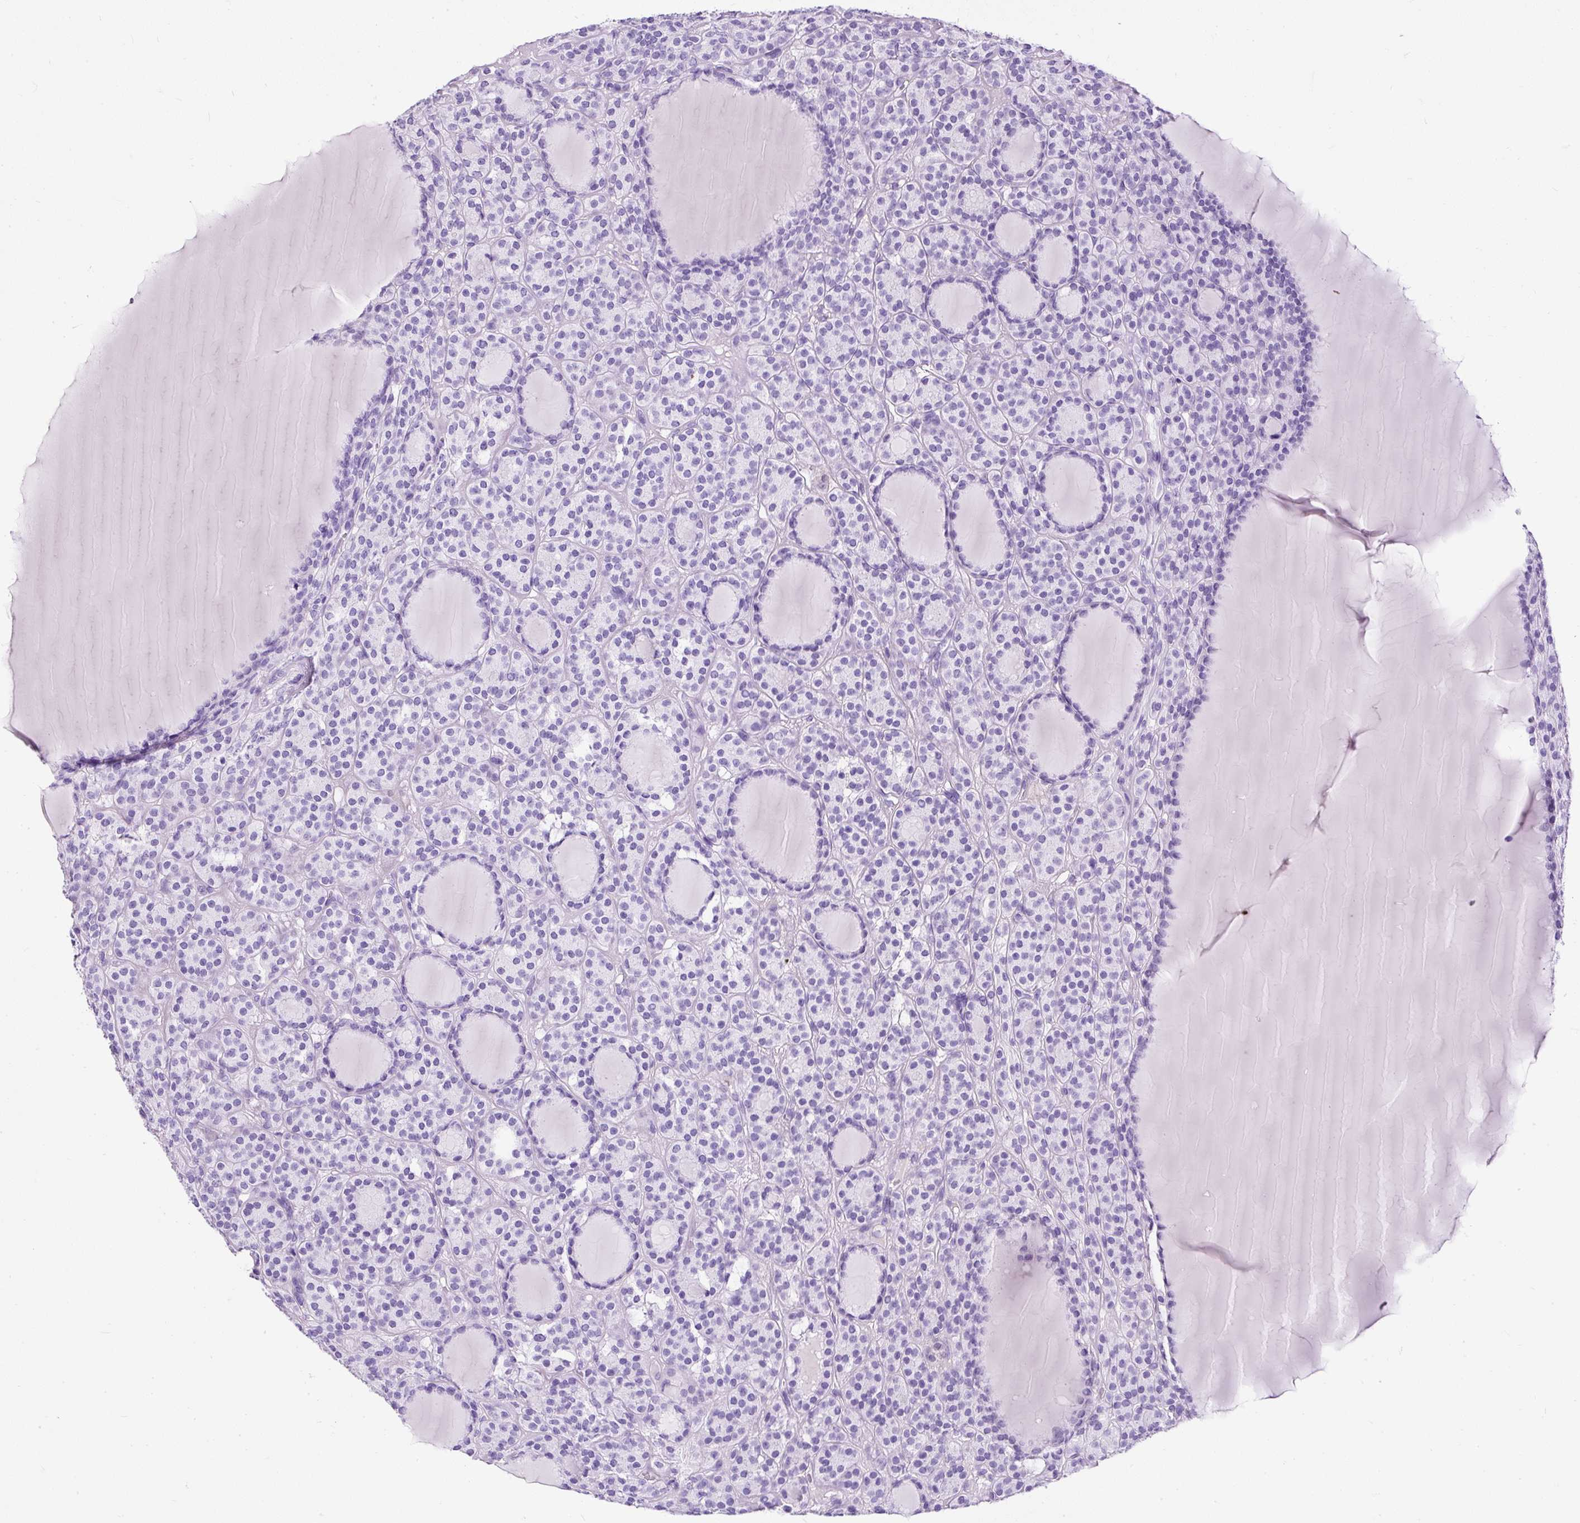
{"staining": {"intensity": "negative", "quantity": "none", "location": "none"}, "tissue": "thyroid cancer", "cell_type": "Tumor cells", "image_type": "cancer", "snomed": [{"axis": "morphology", "description": "Follicular adenoma carcinoma, NOS"}, {"axis": "topography", "description": "Thyroid gland"}], "caption": "Tumor cells are negative for protein expression in human thyroid cancer (follicular adenoma carcinoma).", "gene": "NTS", "patient": {"sex": "female", "age": 63}}